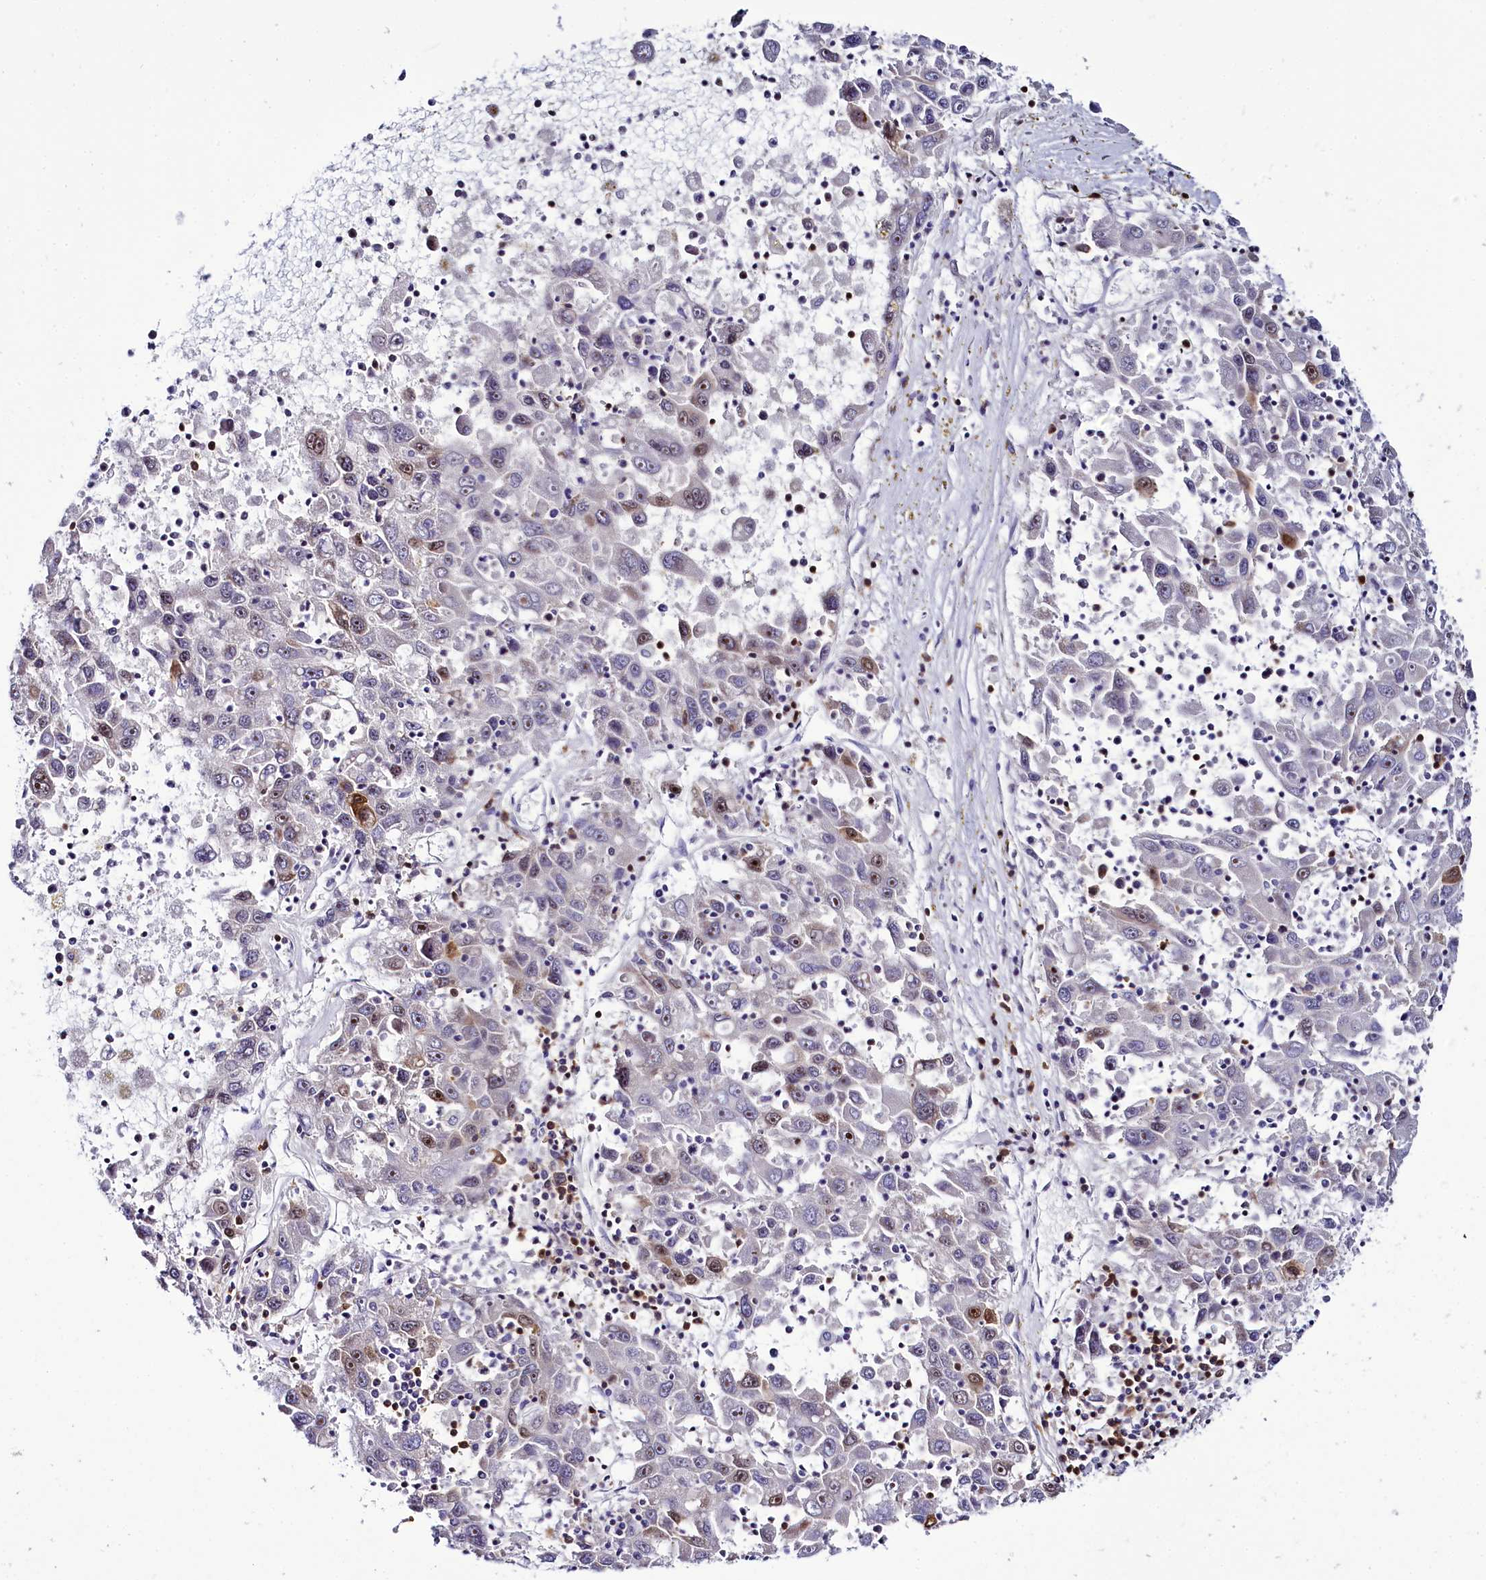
{"staining": {"intensity": "moderate", "quantity": "<25%", "location": "nuclear"}, "tissue": "liver cancer", "cell_type": "Tumor cells", "image_type": "cancer", "snomed": [{"axis": "morphology", "description": "Carcinoma, Hepatocellular, NOS"}, {"axis": "topography", "description": "Liver"}], "caption": "Brown immunohistochemical staining in human hepatocellular carcinoma (liver) exhibits moderate nuclear expression in approximately <25% of tumor cells. (brown staining indicates protein expression, while blue staining denotes nuclei).", "gene": "TCOF1", "patient": {"sex": "male", "age": 49}}